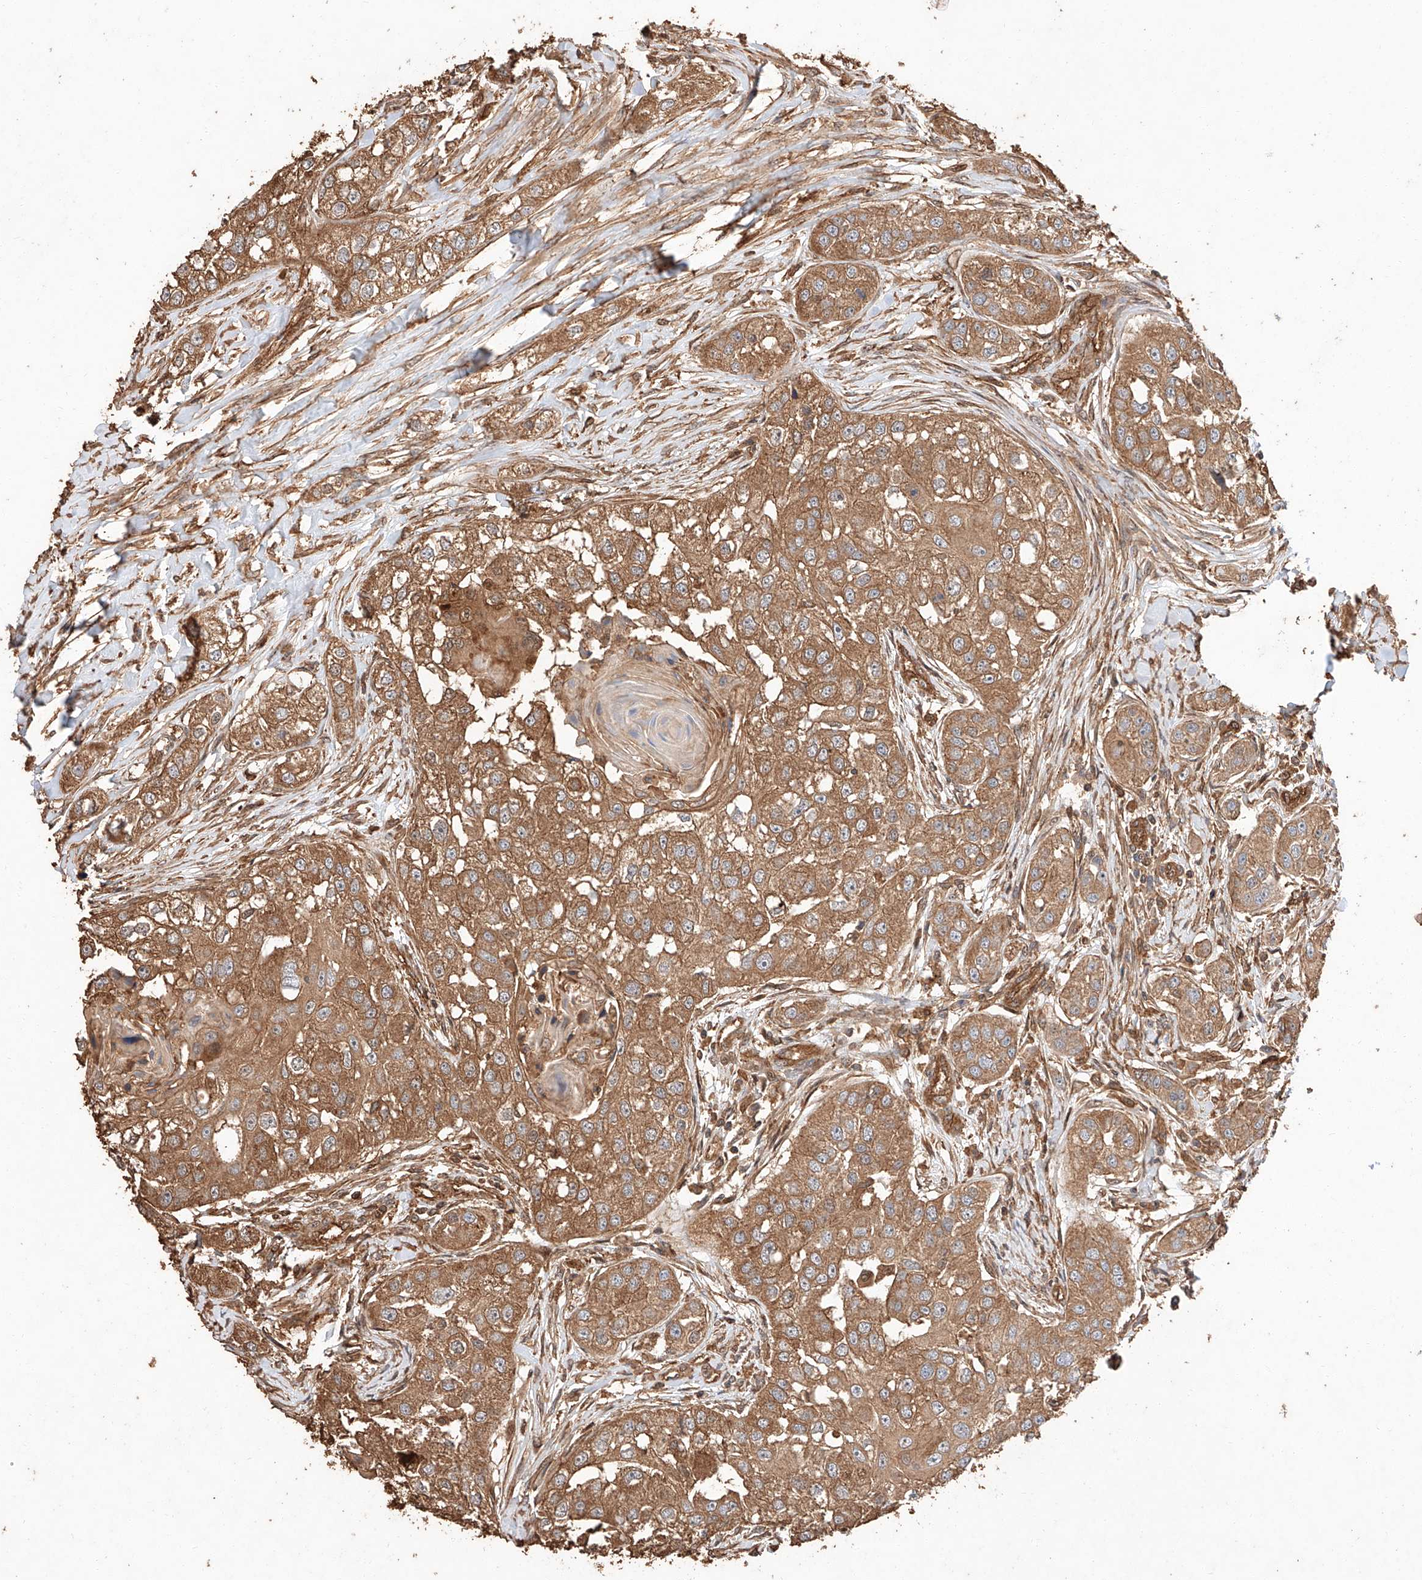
{"staining": {"intensity": "moderate", "quantity": ">75%", "location": "cytoplasmic/membranous"}, "tissue": "head and neck cancer", "cell_type": "Tumor cells", "image_type": "cancer", "snomed": [{"axis": "morphology", "description": "Normal tissue, NOS"}, {"axis": "morphology", "description": "Squamous cell carcinoma, NOS"}, {"axis": "topography", "description": "Skeletal muscle"}, {"axis": "topography", "description": "Head-Neck"}], "caption": "Tumor cells demonstrate medium levels of moderate cytoplasmic/membranous staining in approximately >75% of cells in head and neck cancer (squamous cell carcinoma).", "gene": "GHDC", "patient": {"sex": "male", "age": 51}}